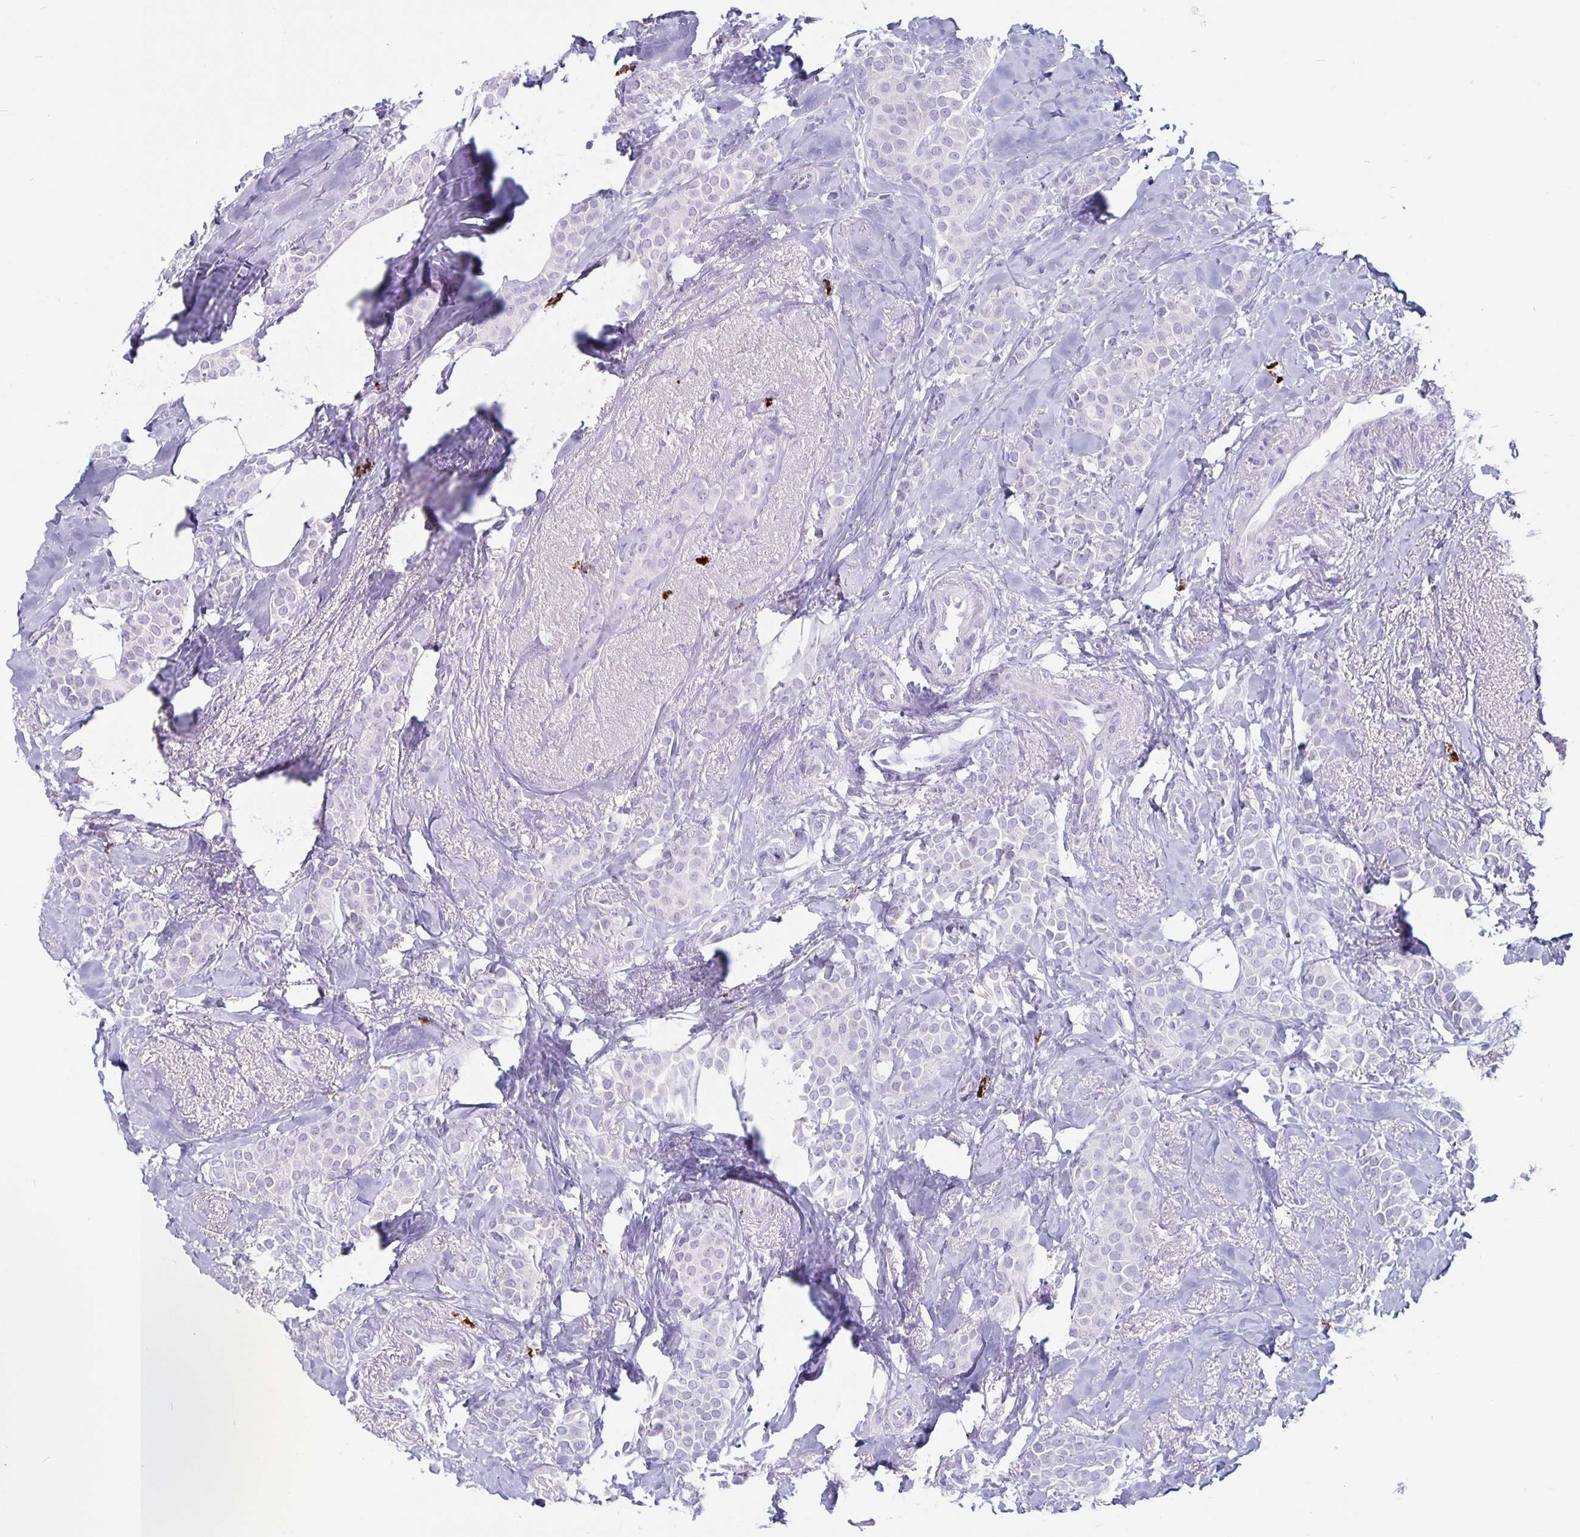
{"staining": {"intensity": "negative", "quantity": "none", "location": "none"}, "tissue": "breast cancer", "cell_type": "Tumor cells", "image_type": "cancer", "snomed": [{"axis": "morphology", "description": "Duct carcinoma"}, {"axis": "topography", "description": "Breast"}], "caption": "This is an immunohistochemistry (IHC) photomicrograph of human breast cancer (infiltrating ductal carcinoma). There is no expression in tumor cells.", "gene": "GZMK", "patient": {"sex": "female", "age": 79}}